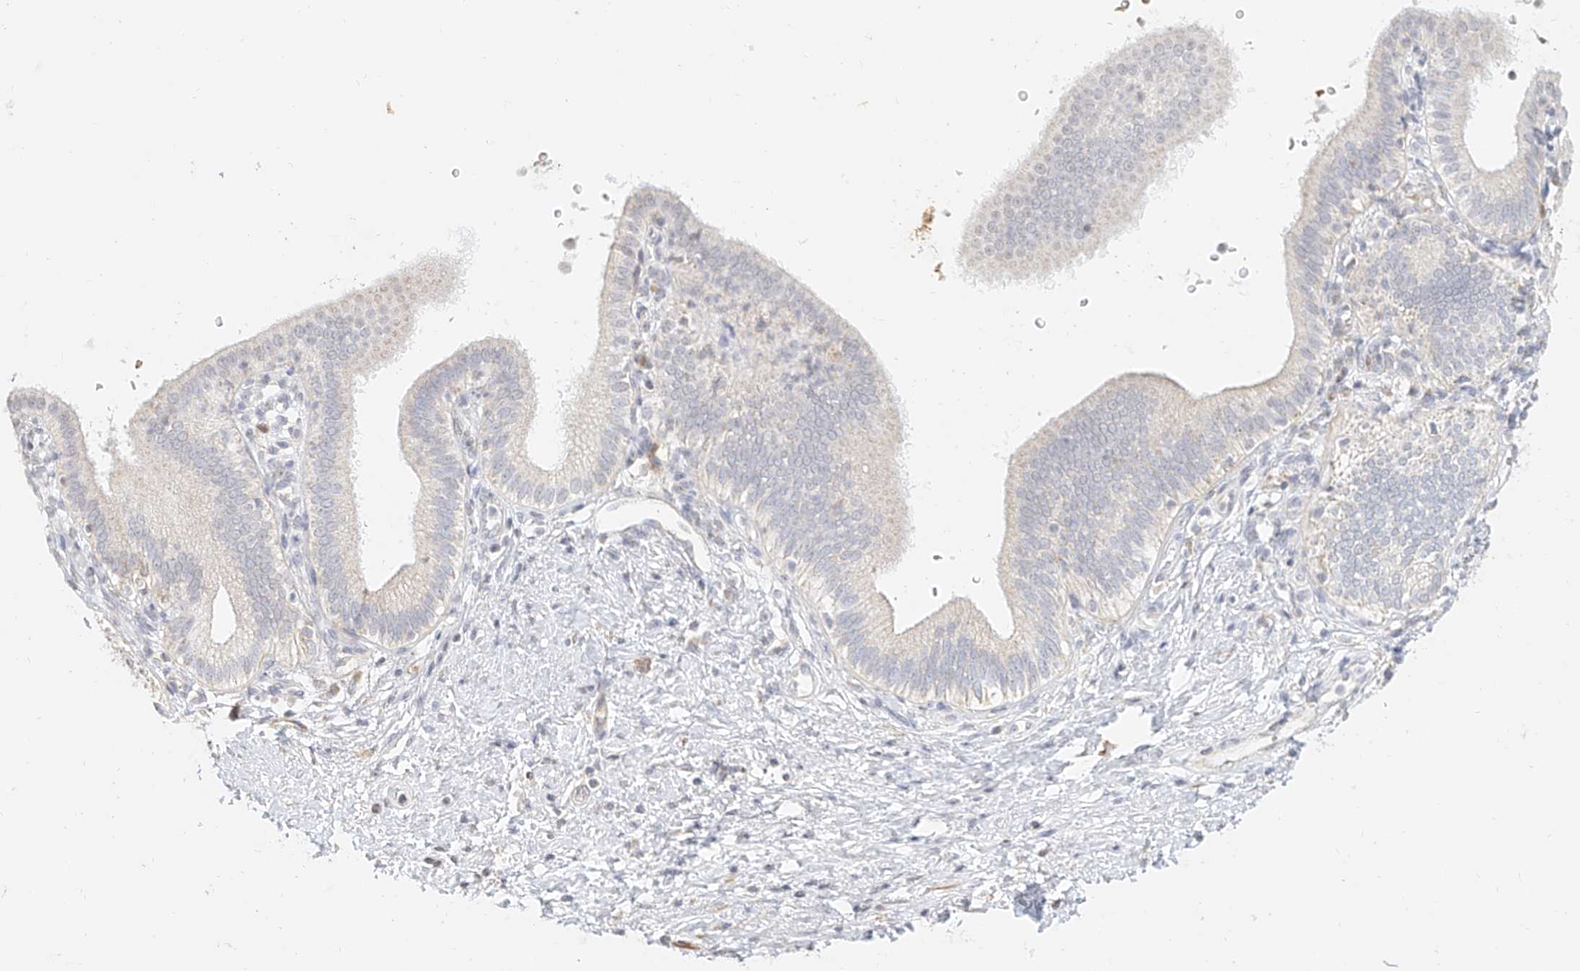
{"staining": {"intensity": "negative", "quantity": "none", "location": "none"}, "tissue": "pancreatic cancer", "cell_type": "Tumor cells", "image_type": "cancer", "snomed": [{"axis": "morphology", "description": "Adenocarcinoma, NOS"}, {"axis": "topography", "description": "Pancreas"}], "caption": "This is an immunohistochemistry (IHC) image of human adenocarcinoma (pancreatic). There is no expression in tumor cells.", "gene": "CXorf58", "patient": {"sex": "female", "age": 73}}